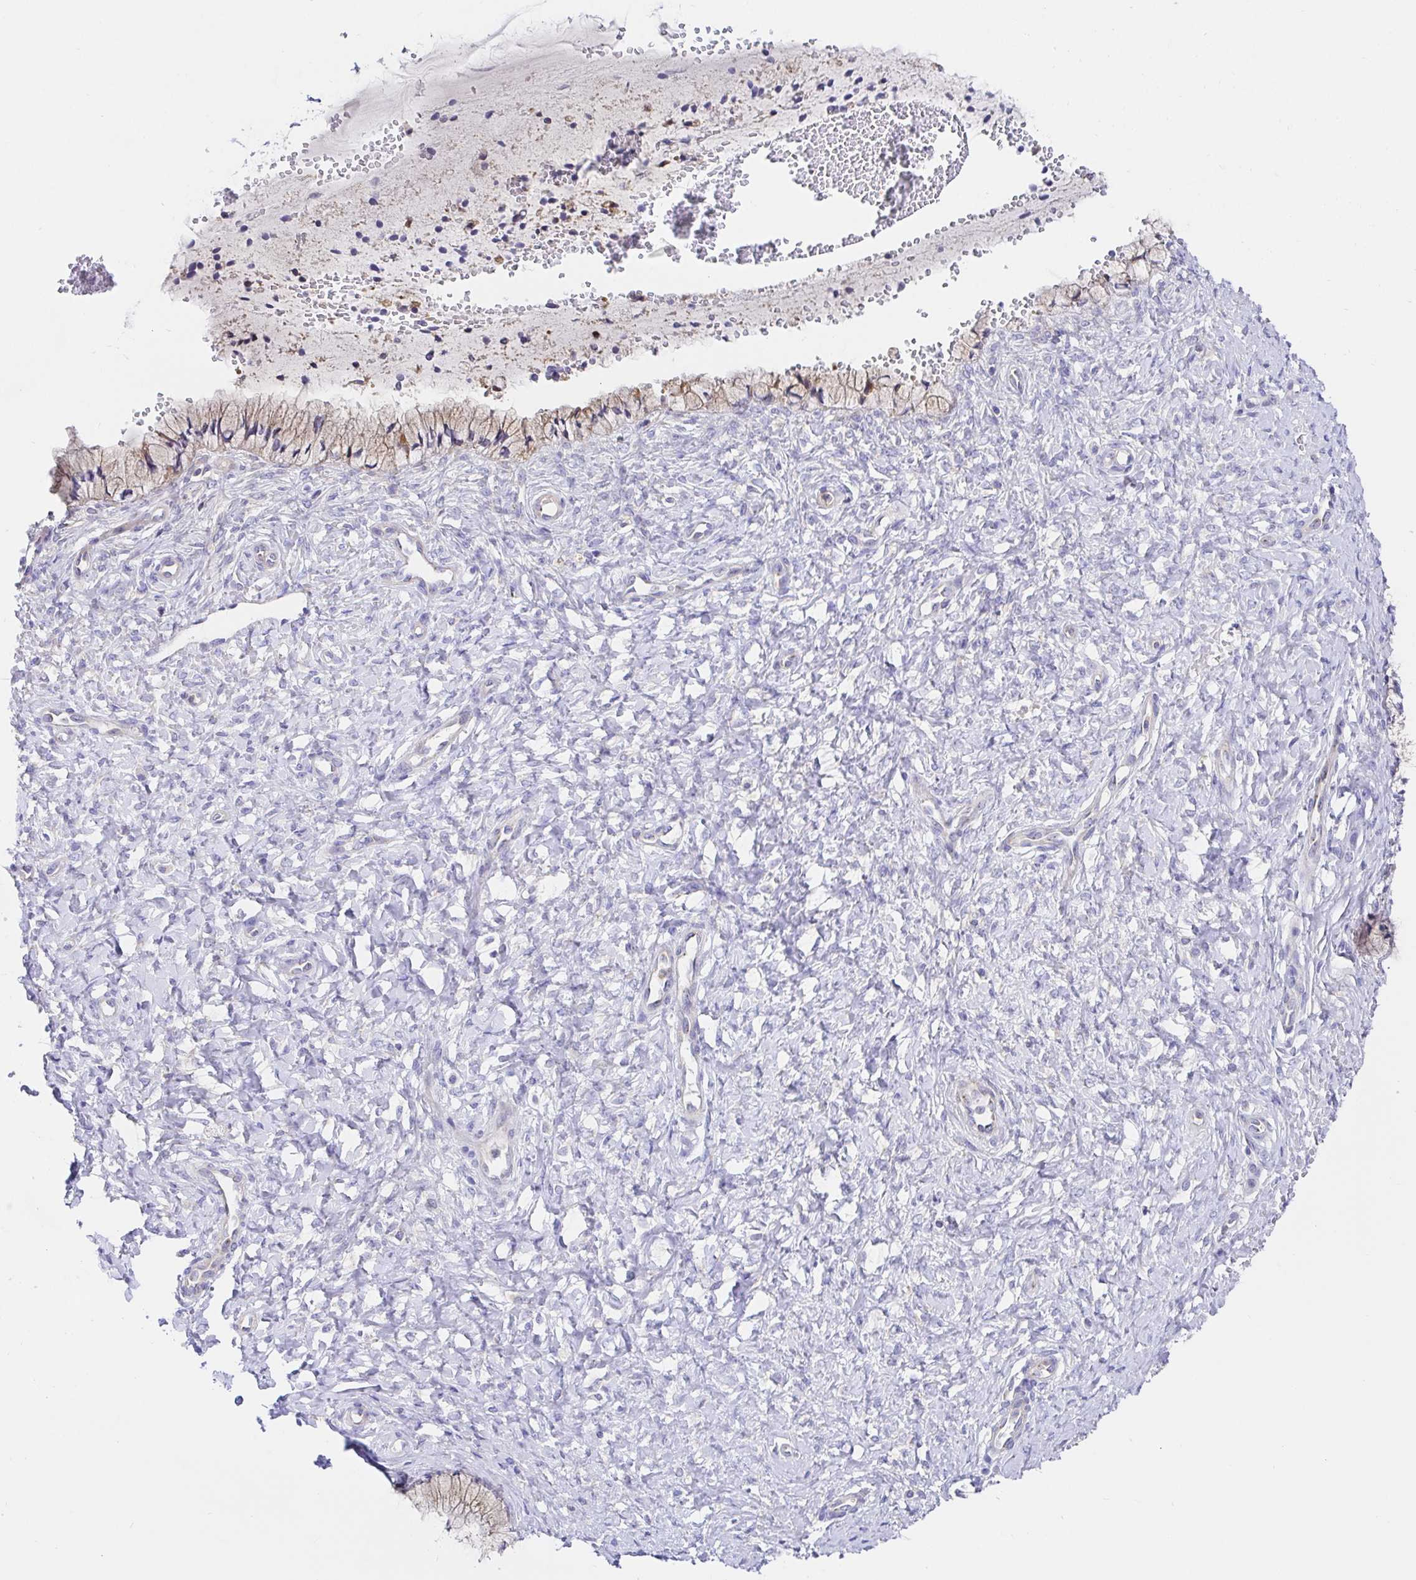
{"staining": {"intensity": "weak", "quantity": "25%-75%", "location": "cytoplasmic/membranous"}, "tissue": "cervix", "cell_type": "Glandular cells", "image_type": "normal", "snomed": [{"axis": "morphology", "description": "Normal tissue, NOS"}, {"axis": "topography", "description": "Cervix"}], "caption": "Immunohistochemistry histopathology image of unremarkable cervix: human cervix stained using immunohistochemistry (IHC) shows low levels of weak protein expression localized specifically in the cytoplasmic/membranous of glandular cells, appearing as a cytoplasmic/membranous brown color.", "gene": "GOLGA1", "patient": {"sex": "female", "age": 37}}